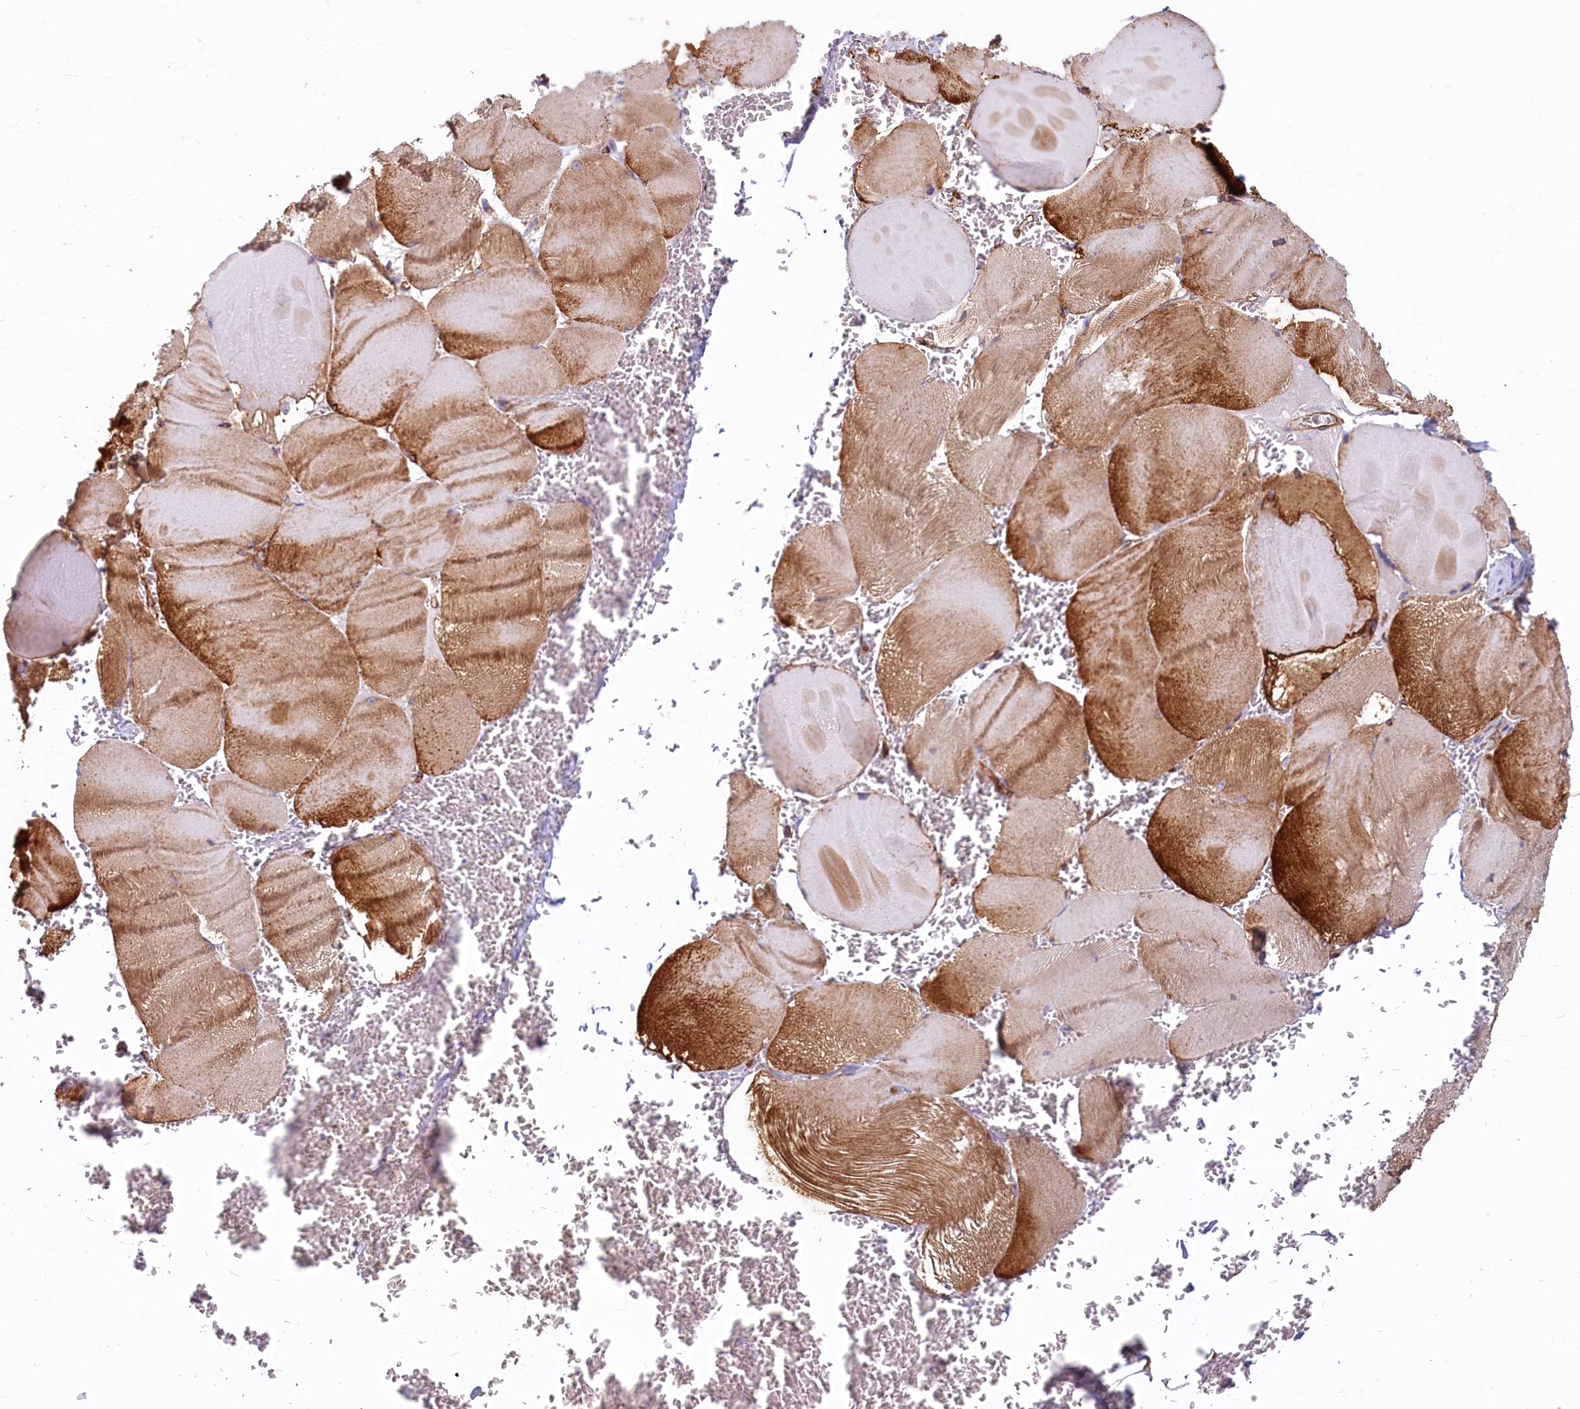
{"staining": {"intensity": "moderate", "quantity": ">75%", "location": "cytoplasmic/membranous"}, "tissue": "skeletal muscle", "cell_type": "Myocytes", "image_type": "normal", "snomed": [{"axis": "morphology", "description": "Normal tissue, NOS"}, {"axis": "morphology", "description": "Basal cell carcinoma"}, {"axis": "topography", "description": "Skeletal muscle"}], "caption": "High-magnification brightfield microscopy of benign skeletal muscle stained with DAB (brown) and counterstained with hematoxylin (blue). myocytes exhibit moderate cytoplasmic/membranous expression is seen in approximately>75% of cells. The protein of interest is shown in brown color, while the nuclei are stained blue.", "gene": "LMOD3", "patient": {"sex": "female", "age": 64}}